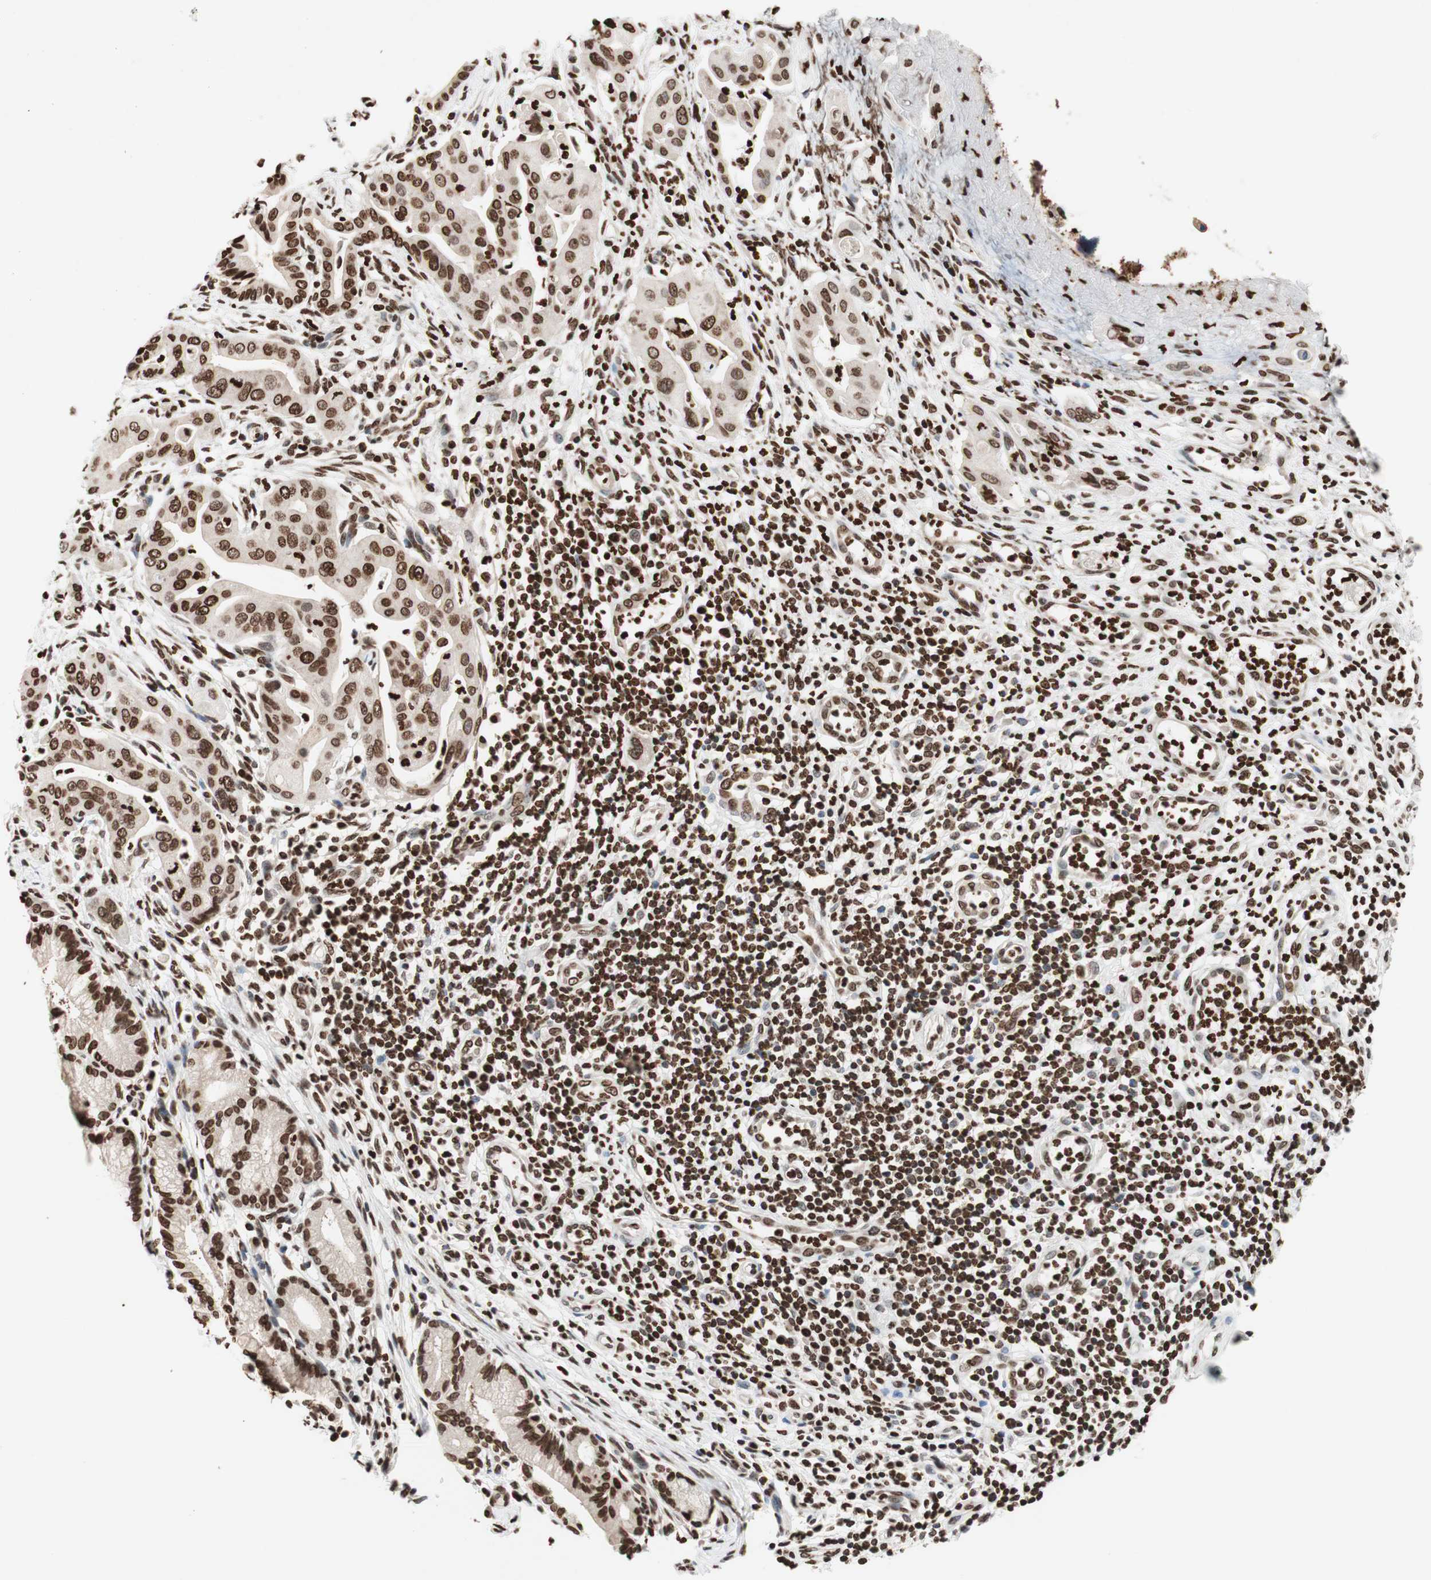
{"staining": {"intensity": "moderate", "quantity": ">75%", "location": "nuclear"}, "tissue": "pancreatic cancer", "cell_type": "Tumor cells", "image_type": "cancer", "snomed": [{"axis": "morphology", "description": "Adenocarcinoma, NOS"}, {"axis": "topography", "description": "Pancreas"}], "caption": "A medium amount of moderate nuclear expression is seen in approximately >75% of tumor cells in pancreatic cancer tissue.", "gene": "NCOA3", "patient": {"sex": "female", "age": 75}}